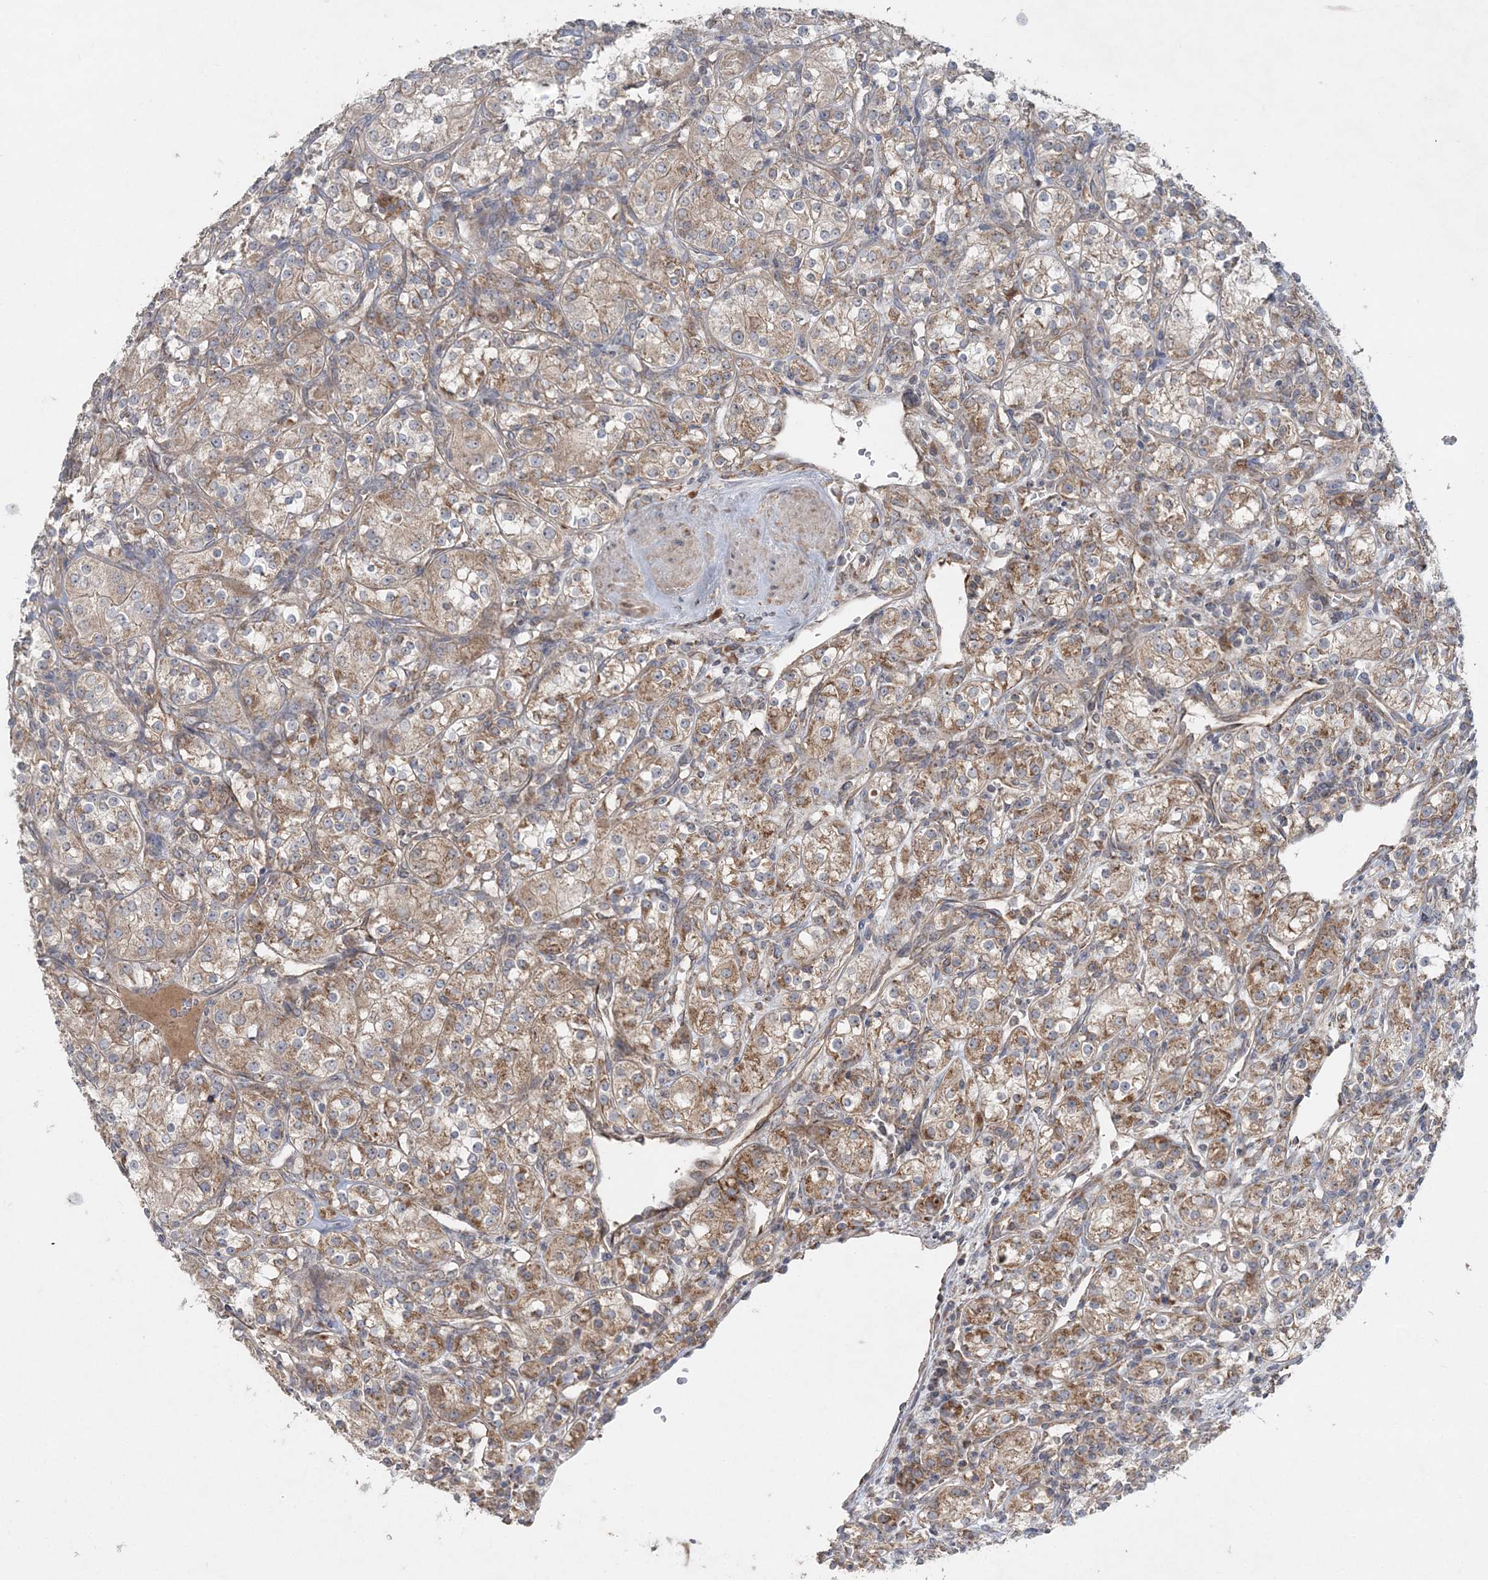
{"staining": {"intensity": "moderate", "quantity": "25%-75%", "location": "cytoplasmic/membranous"}, "tissue": "renal cancer", "cell_type": "Tumor cells", "image_type": "cancer", "snomed": [{"axis": "morphology", "description": "Adenocarcinoma, NOS"}, {"axis": "topography", "description": "Kidney"}], "caption": "Human renal cancer stained with a brown dye shows moderate cytoplasmic/membranous positive staining in about 25%-75% of tumor cells.", "gene": "LRPPRC", "patient": {"sex": "male", "age": 77}}